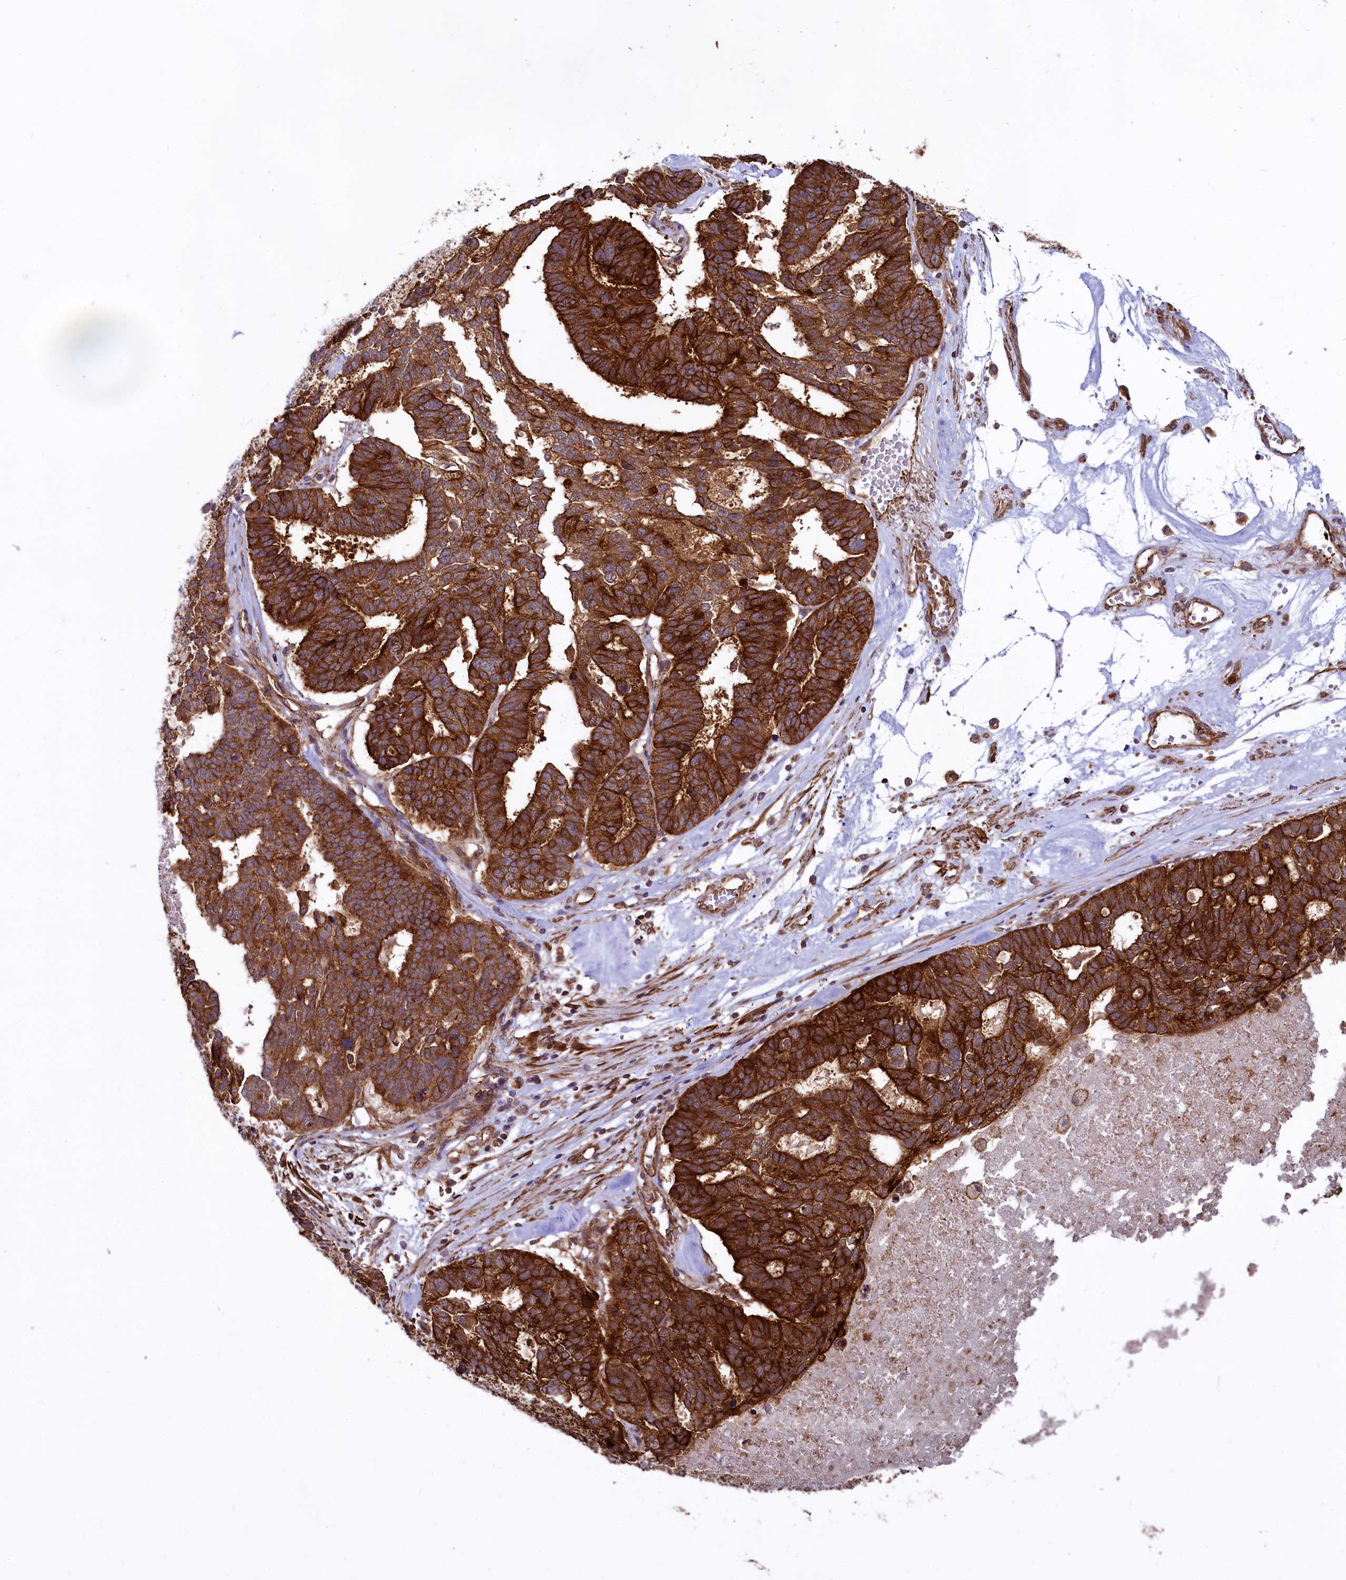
{"staining": {"intensity": "strong", "quantity": ">75%", "location": "cytoplasmic/membranous"}, "tissue": "ovarian cancer", "cell_type": "Tumor cells", "image_type": "cancer", "snomed": [{"axis": "morphology", "description": "Cystadenocarcinoma, serous, NOS"}, {"axis": "topography", "description": "Ovary"}], "caption": "A brown stain highlights strong cytoplasmic/membranous positivity of a protein in human serous cystadenocarcinoma (ovarian) tumor cells. (DAB = brown stain, brightfield microscopy at high magnification).", "gene": "SVIP", "patient": {"sex": "female", "age": 59}}